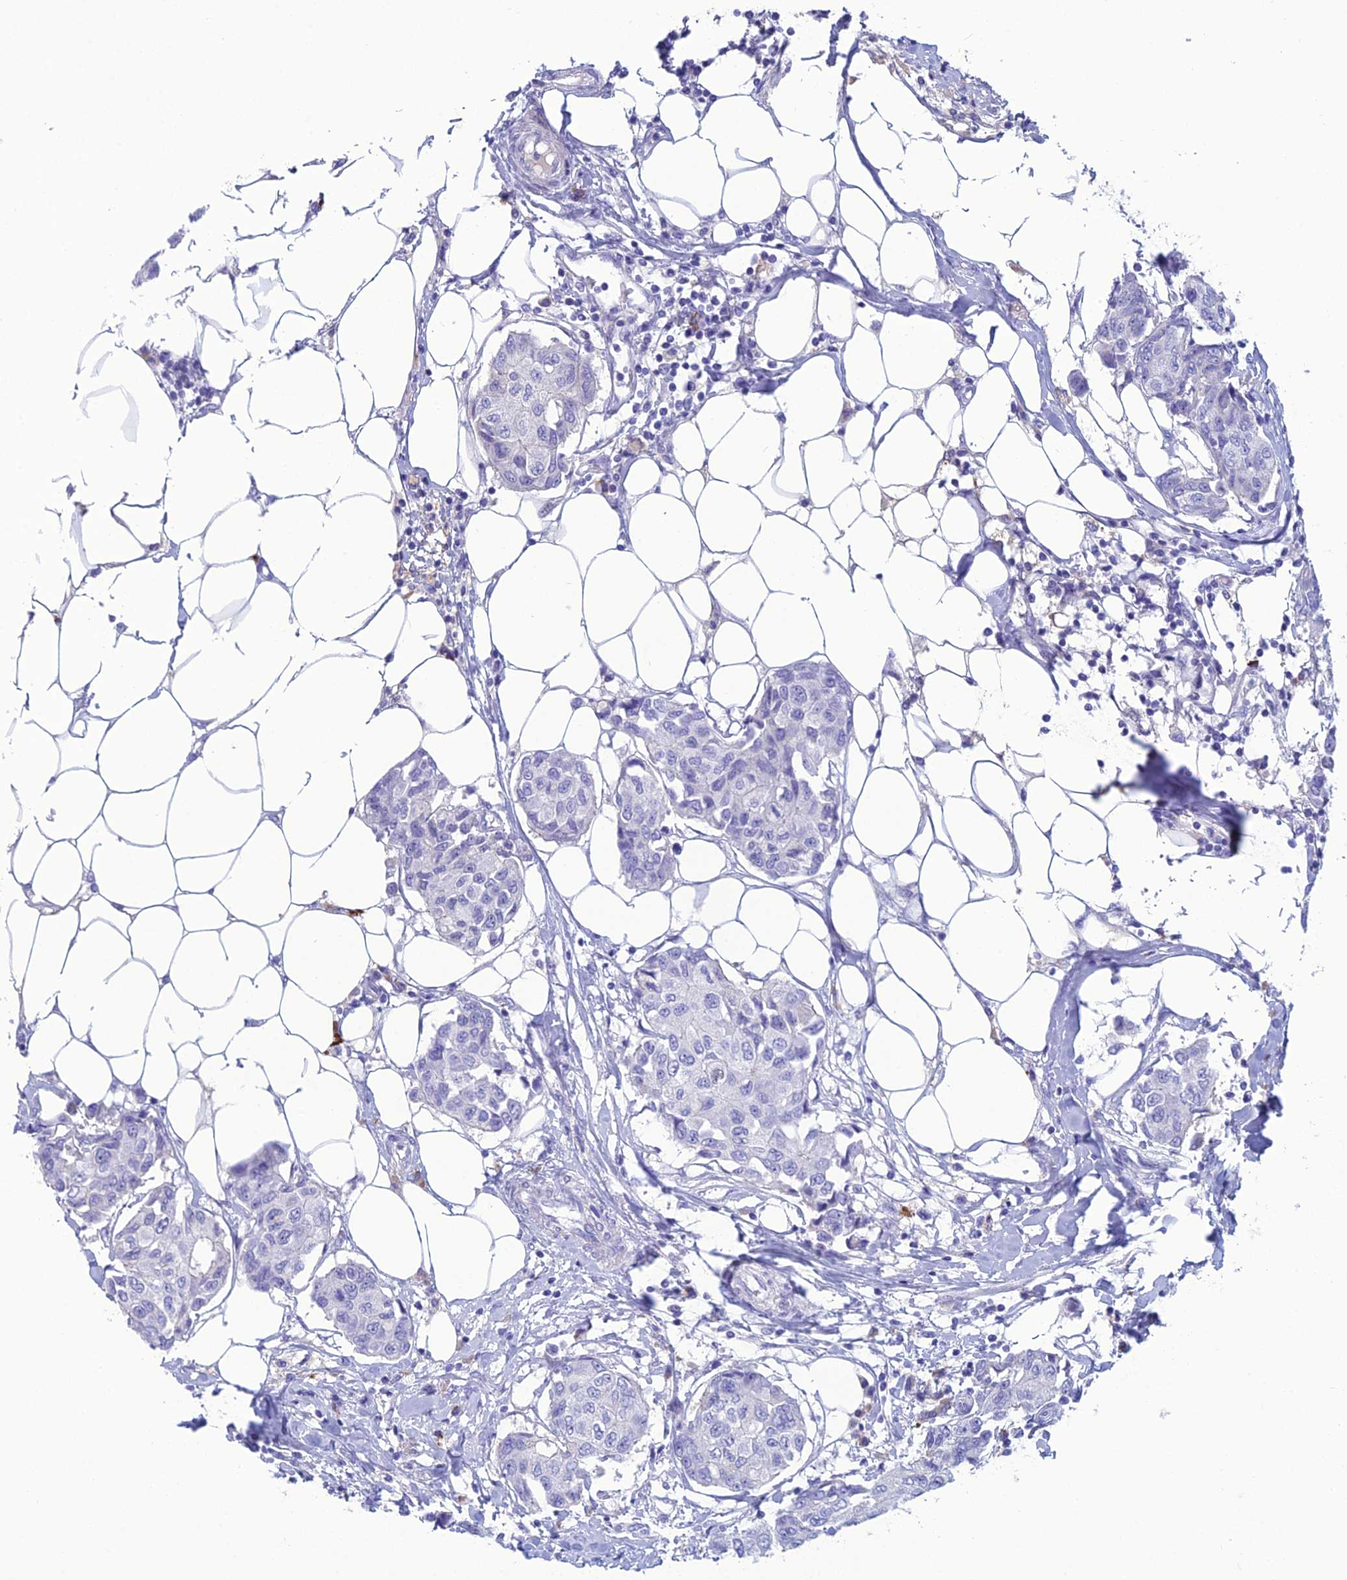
{"staining": {"intensity": "negative", "quantity": "none", "location": "none"}, "tissue": "breast cancer", "cell_type": "Tumor cells", "image_type": "cancer", "snomed": [{"axis": "morphology", "description": "Duct carcinoma"}, {"axis": "topography", "description": "Breast"}], "caption": "A photomicrograph of human infiltrating ductal carcinoma (breast) is negative for staining in tumor cells.", "gene": "CRB2", "patient": {"sex": "female", "age": 80}}